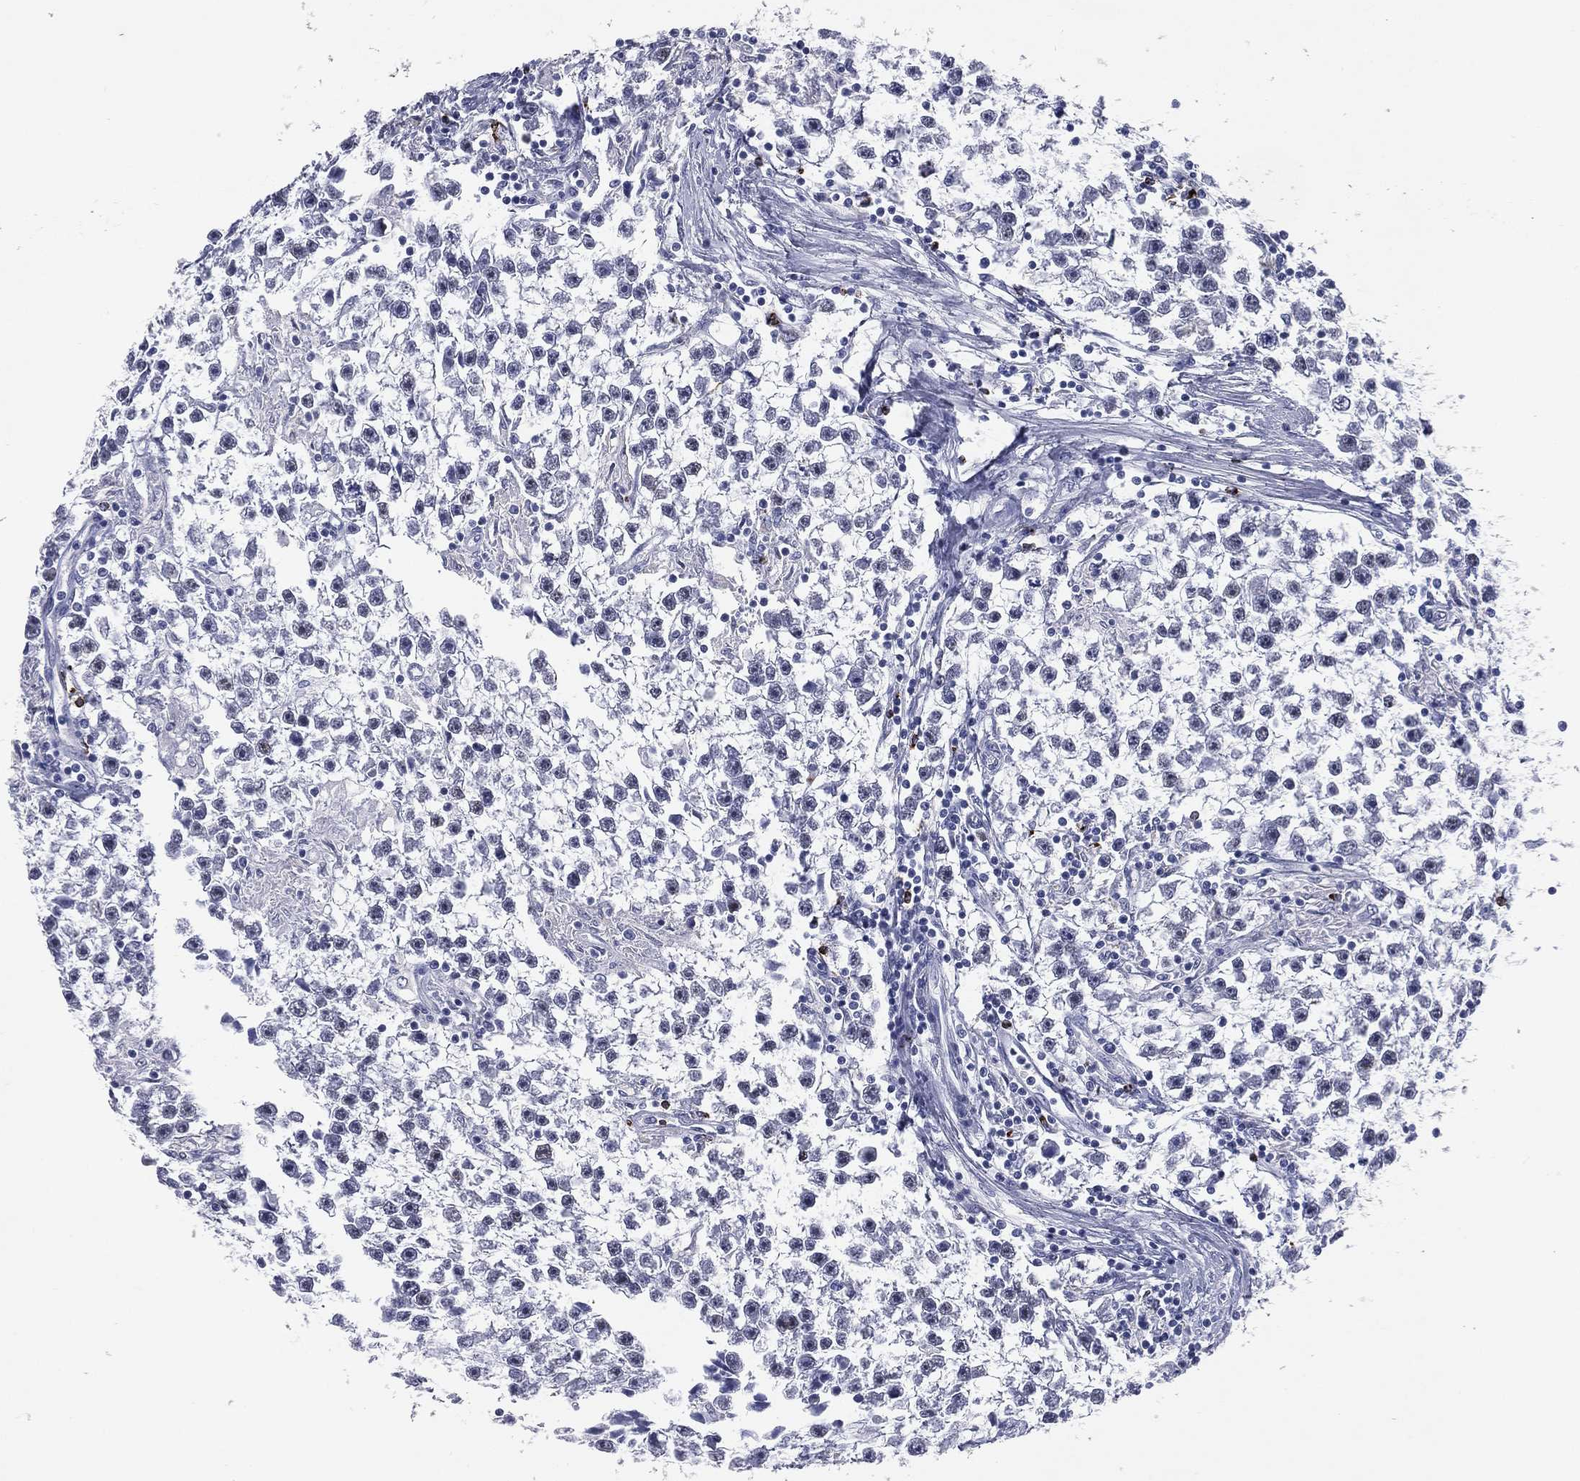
{"staining": {"intensity": "negative", "quantity": "none", "location": "none"}, "tissue": "testis cancer", "cell_type": "Tumor cells", "image_type": "cancer", "snomed": [{"axis": "morphology", "description": "Seminoma, NOS"}, {"axis": "topography", "description": "Testis"}], "caption": "Human seminoma (testis) stained for a protein using IHC displays no staining in tumor cells.", "gene": "HLA-DOA", "patient": {"sex": "male", "age": 59}}